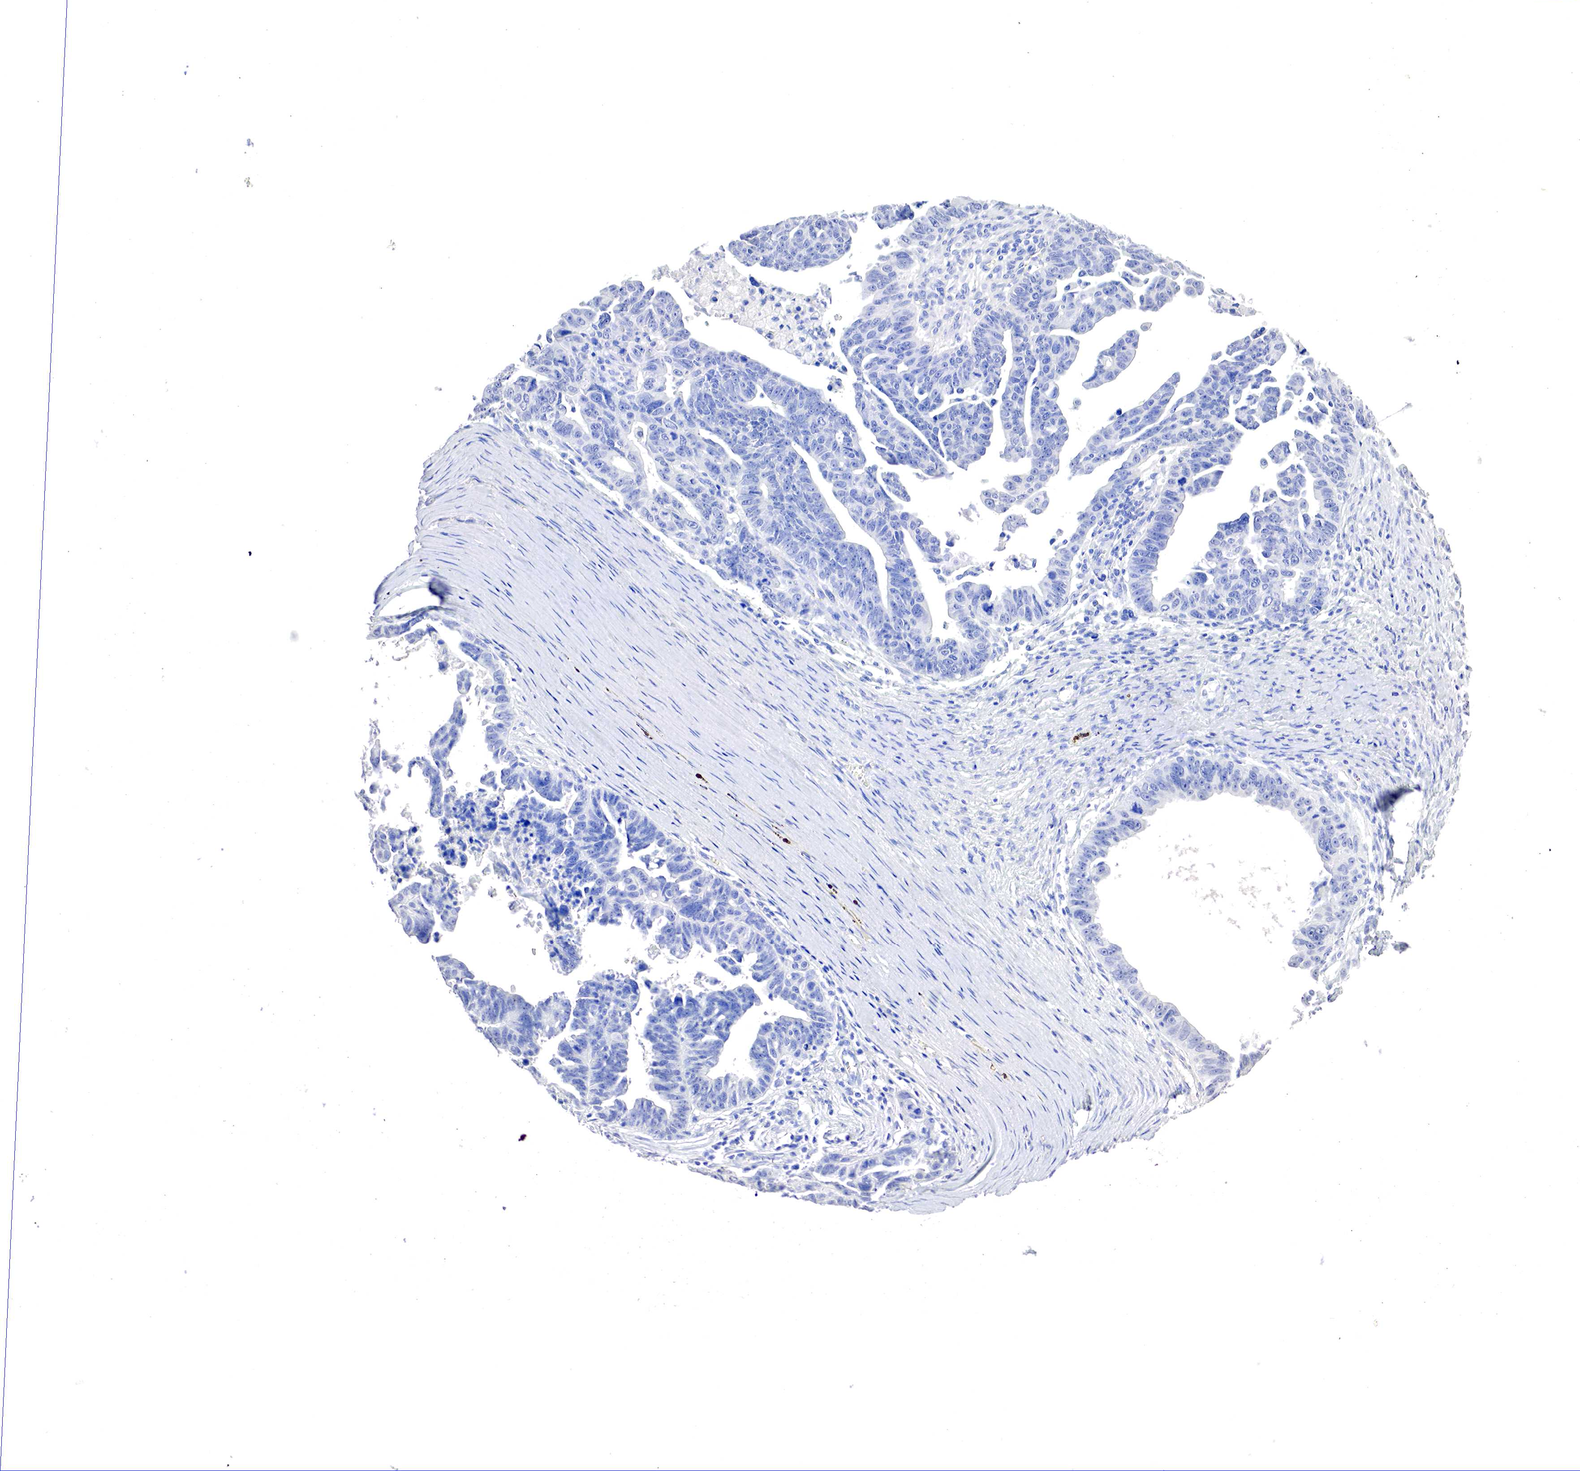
{"staining": {"intensity": "negative", "quantity": "none", "location": "none"}, "tissue": "ovarian cancer", "cell_type": "Tumor cells", "image_type": "cancer", "snomed": [{"axis": "morphology", "description": "Carcinoma, endometroid"}, {"axis": "morphology", "description": "Cystadenocarcinoma, serous, NOS"}, {"axis": "topography", "description": "Ovary"}], "caption": "Histopathology image shows no significant protein expression in tumor cells of ovarian cancer (serous cystadenocarcinoma). (Brightfield microscopy of DAB immunohistochemistry (IHC) at high magnification).", "gene": "OTC", "patient": {"sex": "female", "age": 45}}